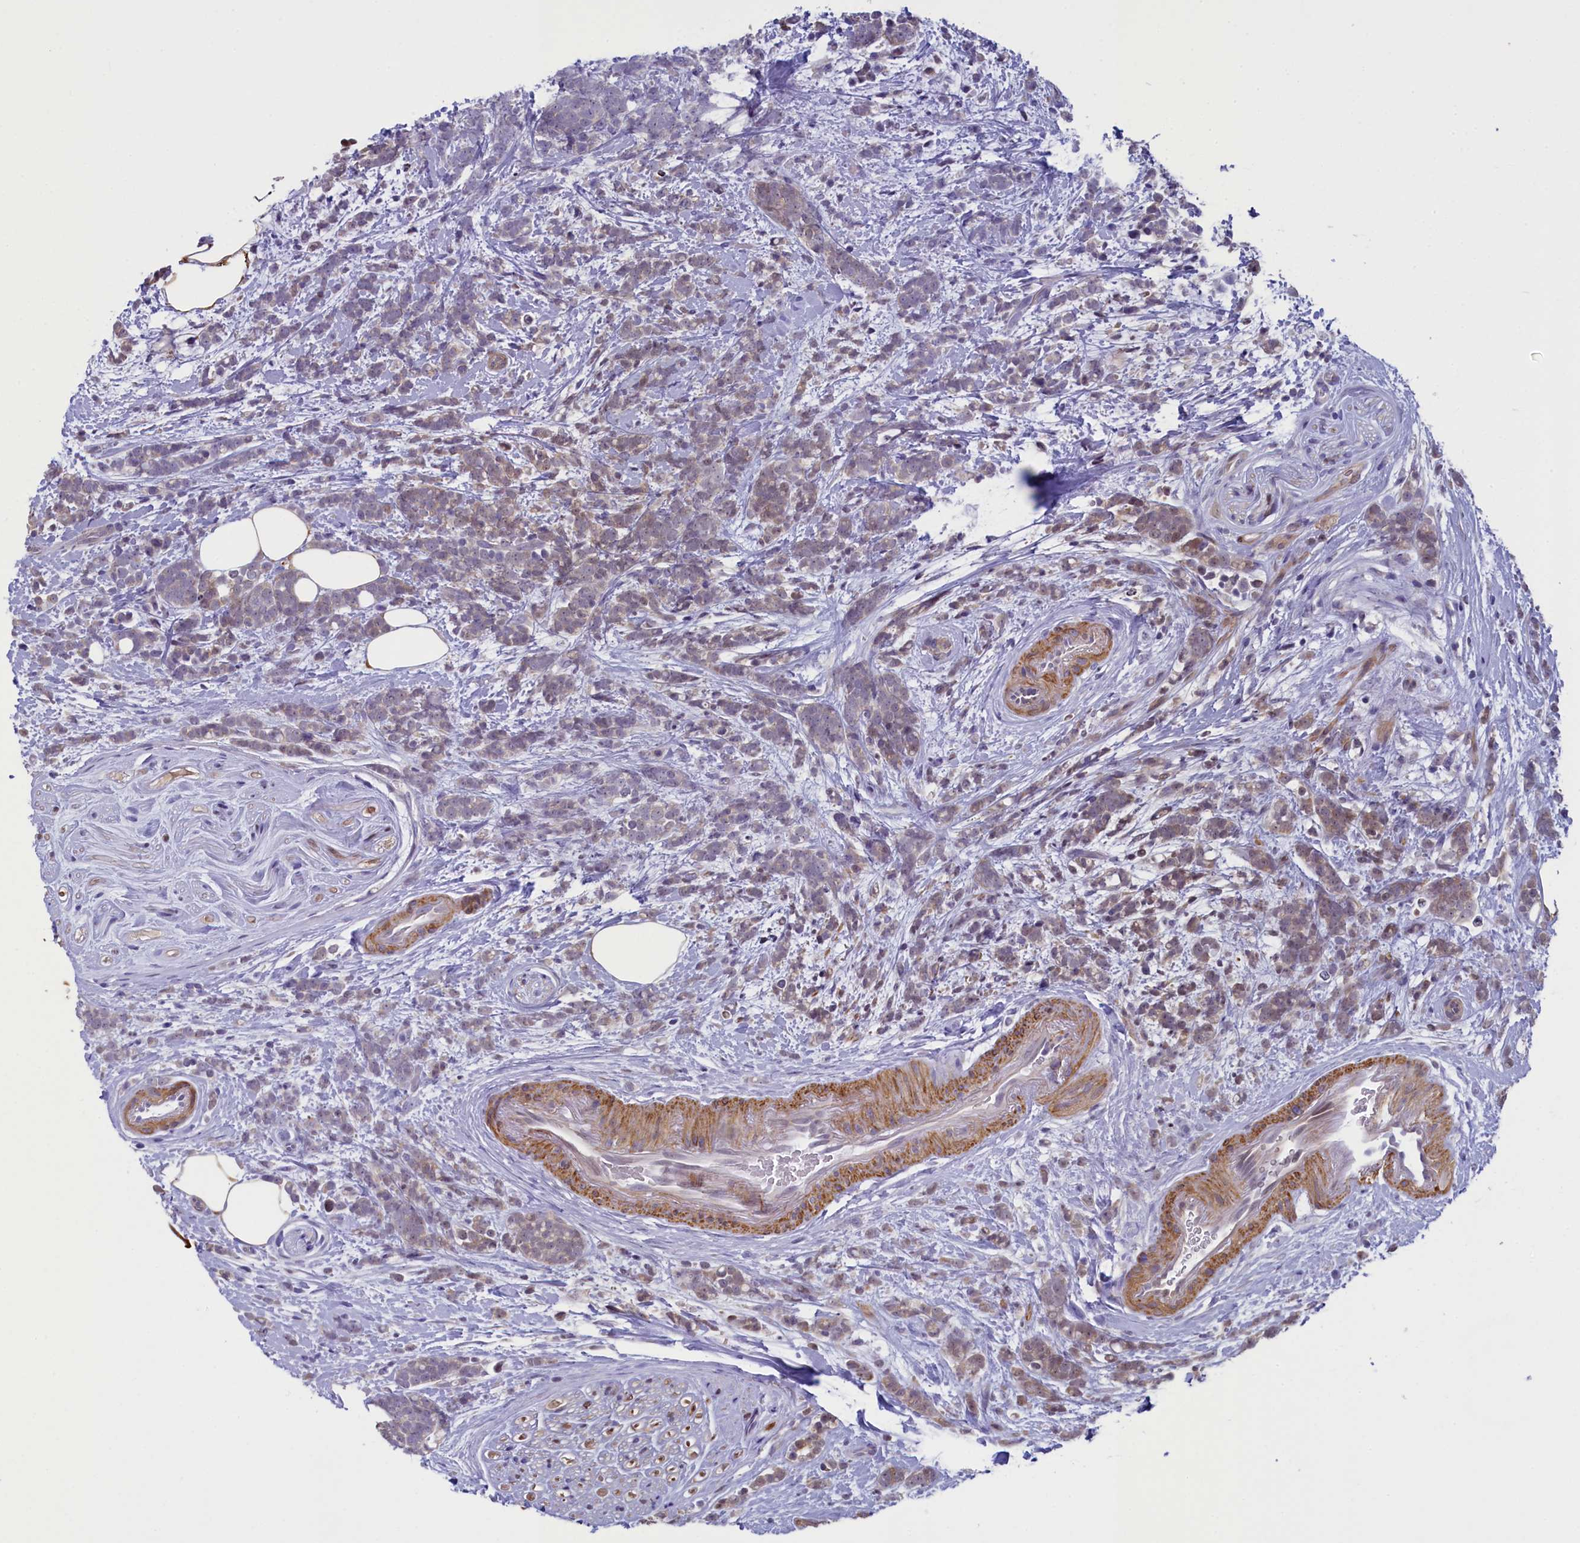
{"staining": {"intensity": "weak", "quantity": "25%-75%", "location": "cytoplasmic/membranous"}, "tissue": "breast cancer", "cell_type": "Tumor cells", "image_type": "cancer", "snomed": [{"axis": "morphology", "description": "Lobular carcinoma"}, {"axis": "topography", "description": "Breast"}], "caption": "About 25%-75% of tumor cells in human breast cancer (lobular carcinoma) show weak cytoplasmic/membranous protein staining as visualized by brown immunohistochemical staining.", "gene": "IGSF6", "patient": {"sex": "female", "age": 58}}